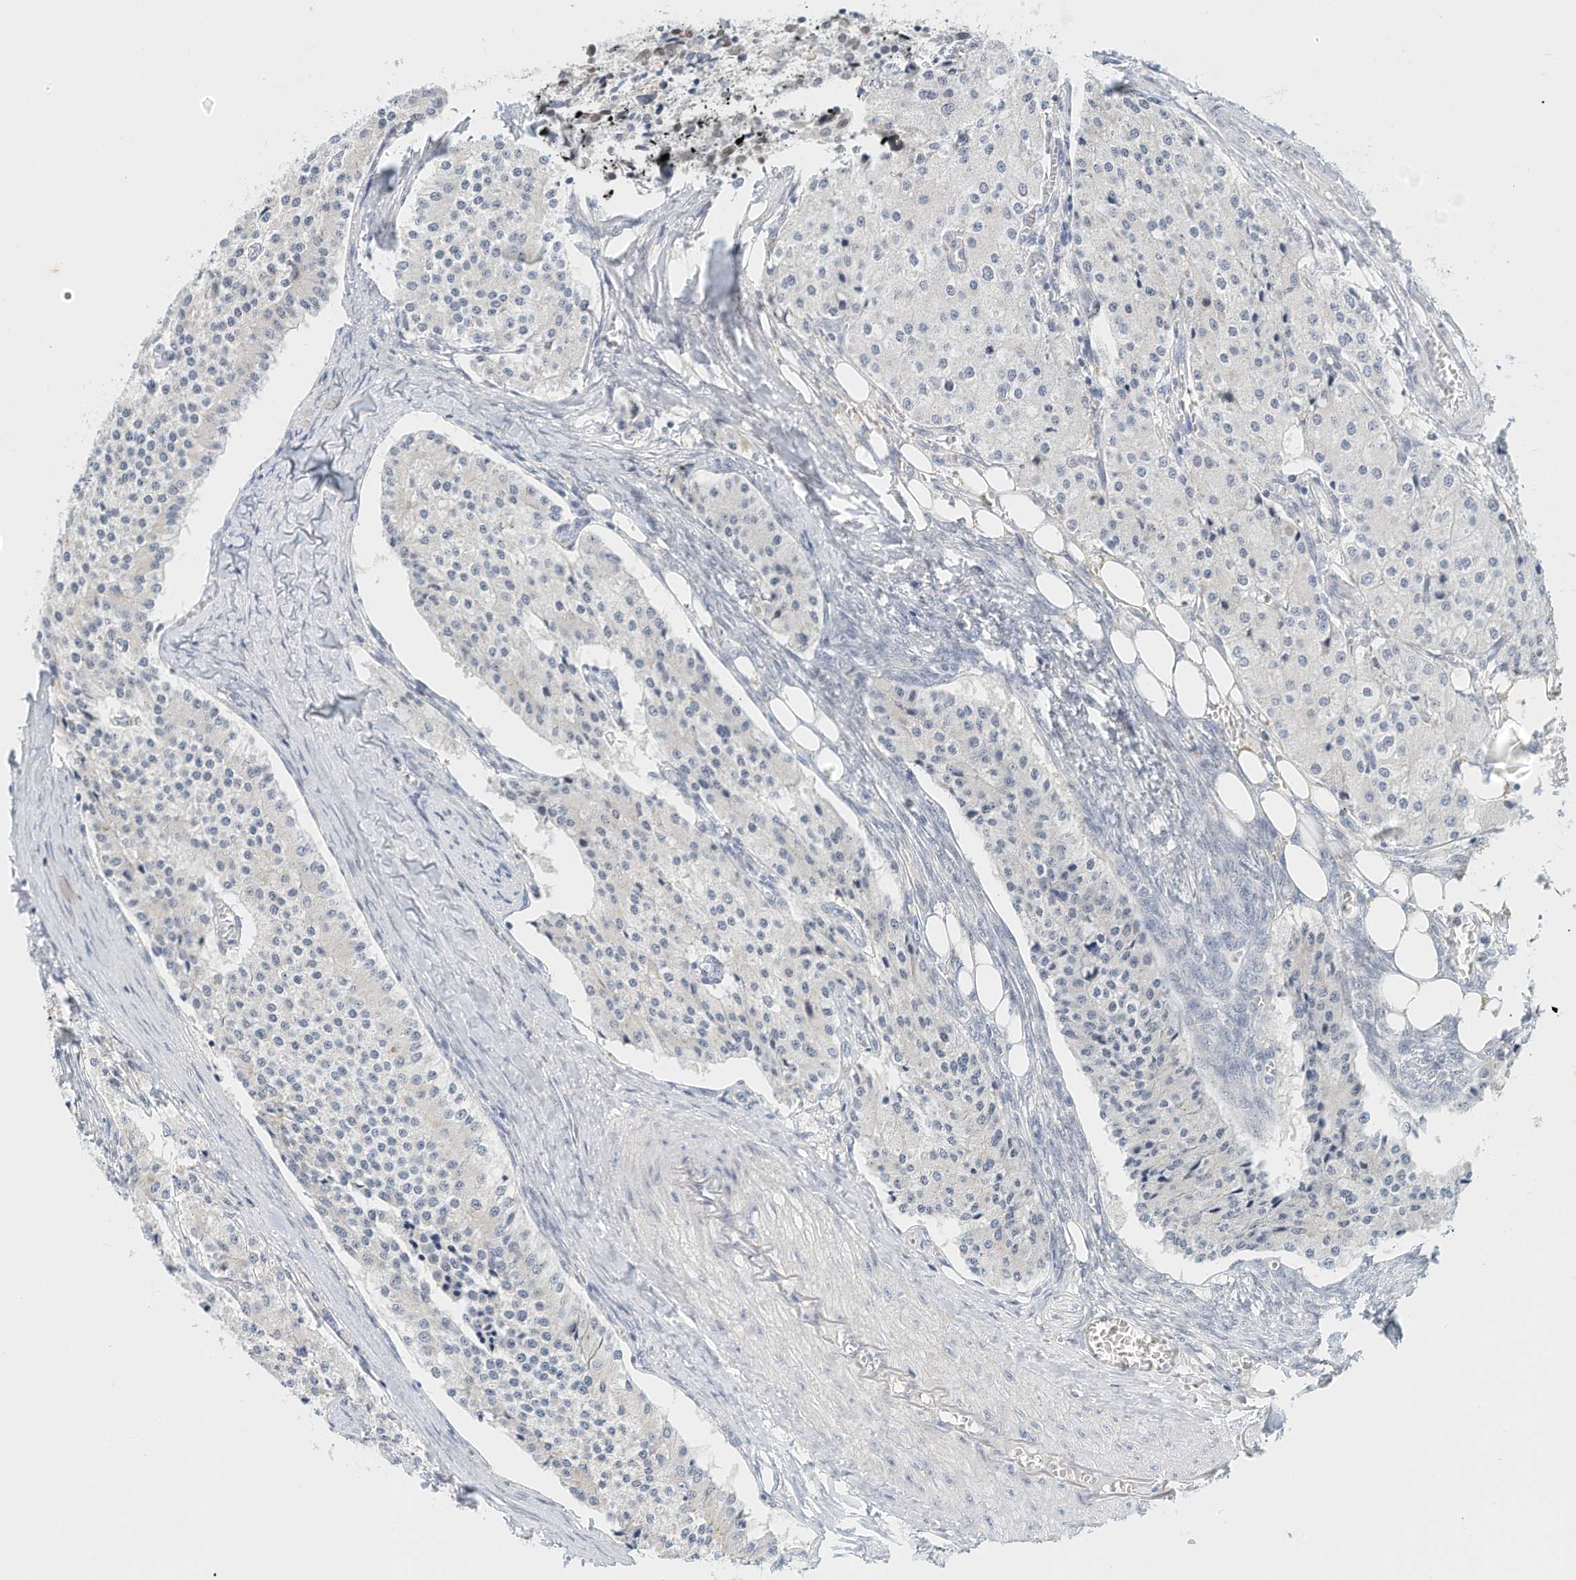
{"staining": {"intensity": "negative", "quantity": "none", "location": "none"}, "tissue": "carcinoid", "cell_type": "Tumor cells", "image_type": "cancer", "snomed": [{"axis": "morphology", "description": "Carcinoid, malignant, NOS"}, {"axis": "topography", "description": "Colon"}], "caption": "Tumor cells are negative for protein expression in human carcinoid (malignant). The staining is performed using DAB (3,3'-diaminobenzidine) brown chromogen with nuclei counter-stained in using hematoxylin.", "gene": "ARHGAP28", "patient": {"sex": "female", "age": 52}}